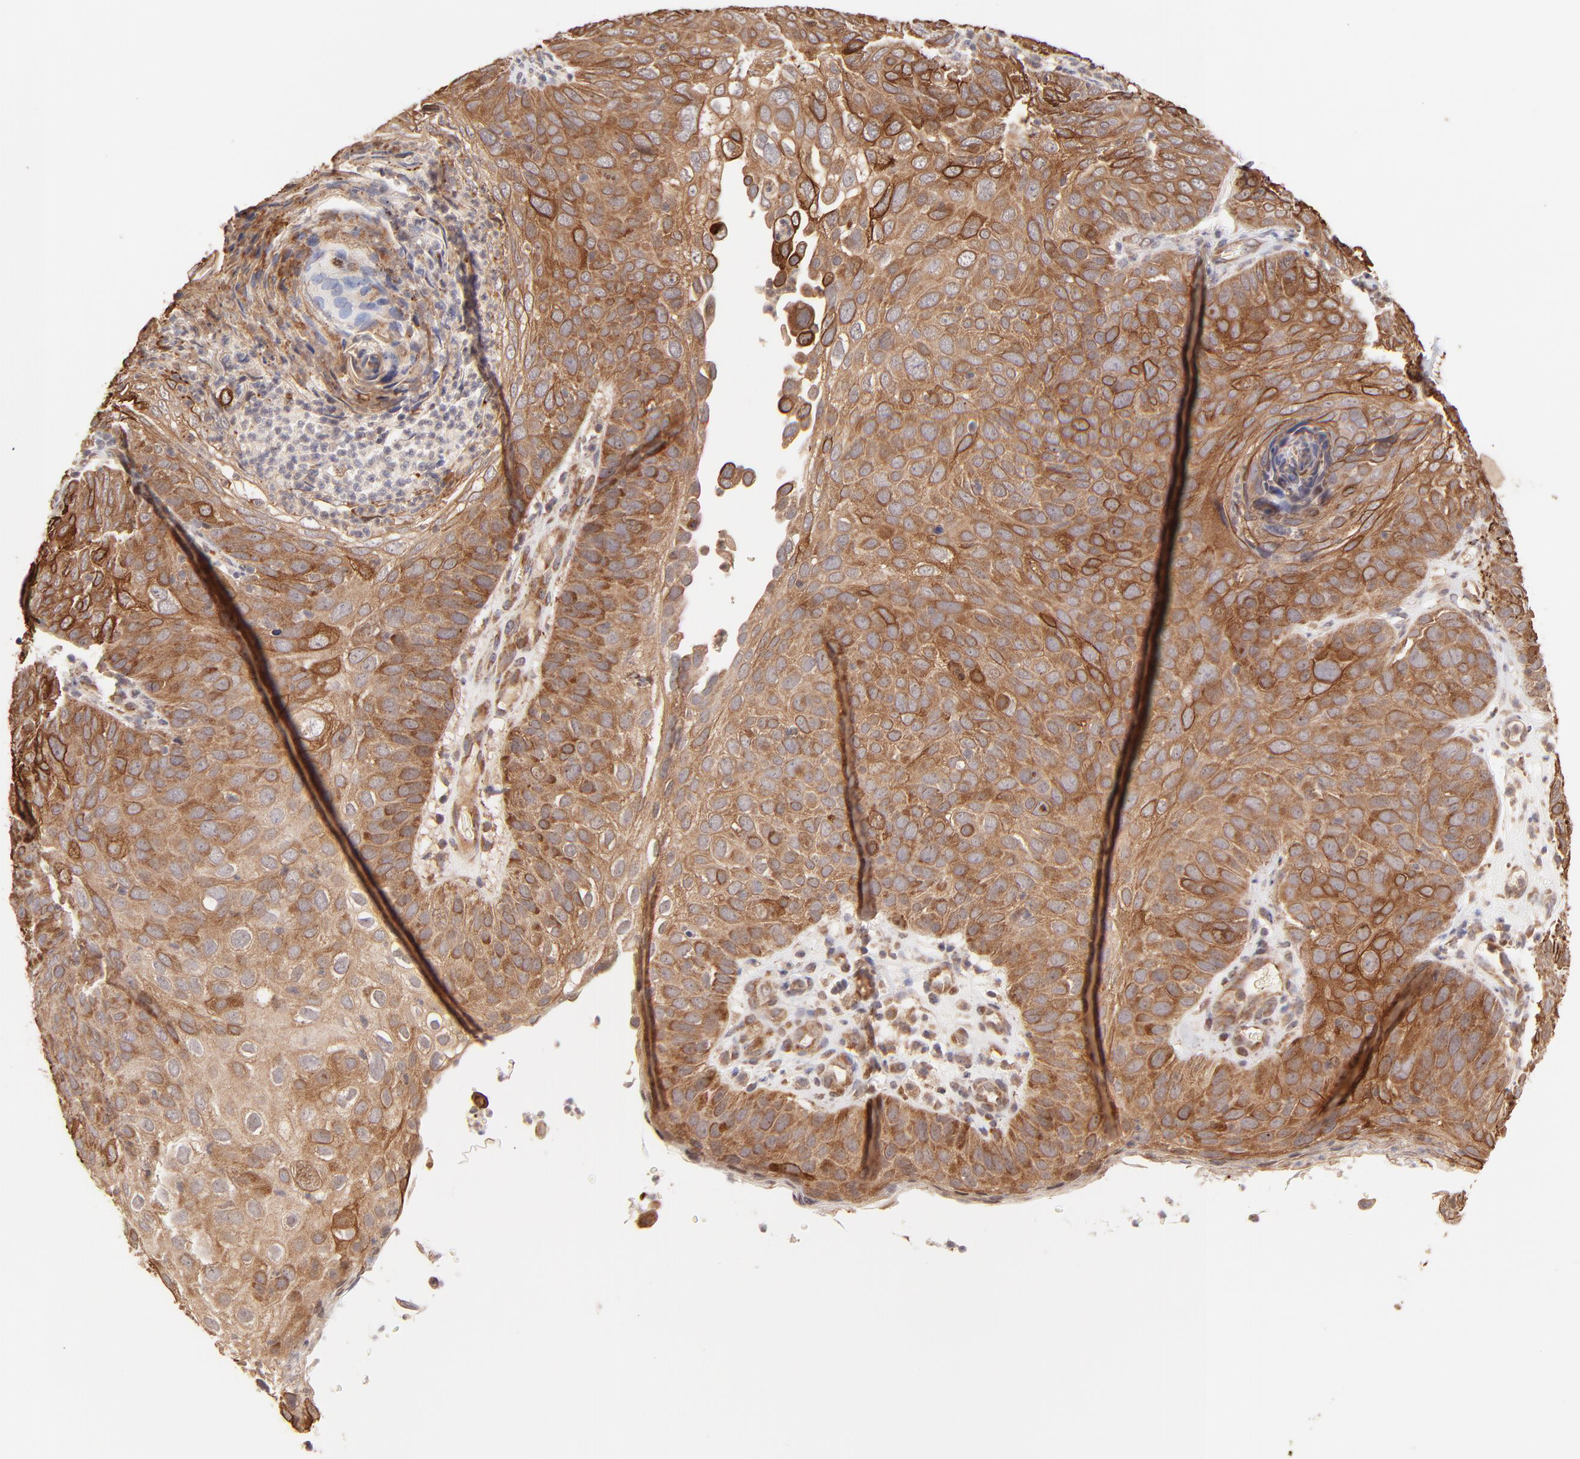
{"staining": {"intensity": "strong", "quantity": ">75%", "location": "cytoplasmic/membranous"}, "tissue": "skin cancer", "cell_type": "Tumor cells", "image_type": "cancer", "snomed": [{"axis": "morphology", "description": "Squamous cell carcinoma, NOS"}, {"axis": "topography", "description": "Skin"}], "caption": "Immunohistochemical staining of human skin squamous cell carcinoma demonstrates strong cytoplasmic/membranous protein expression in about >75% of tumor cells.", "gene": "TNRC6B", "patient": {"sex": "male", "age": 87}}